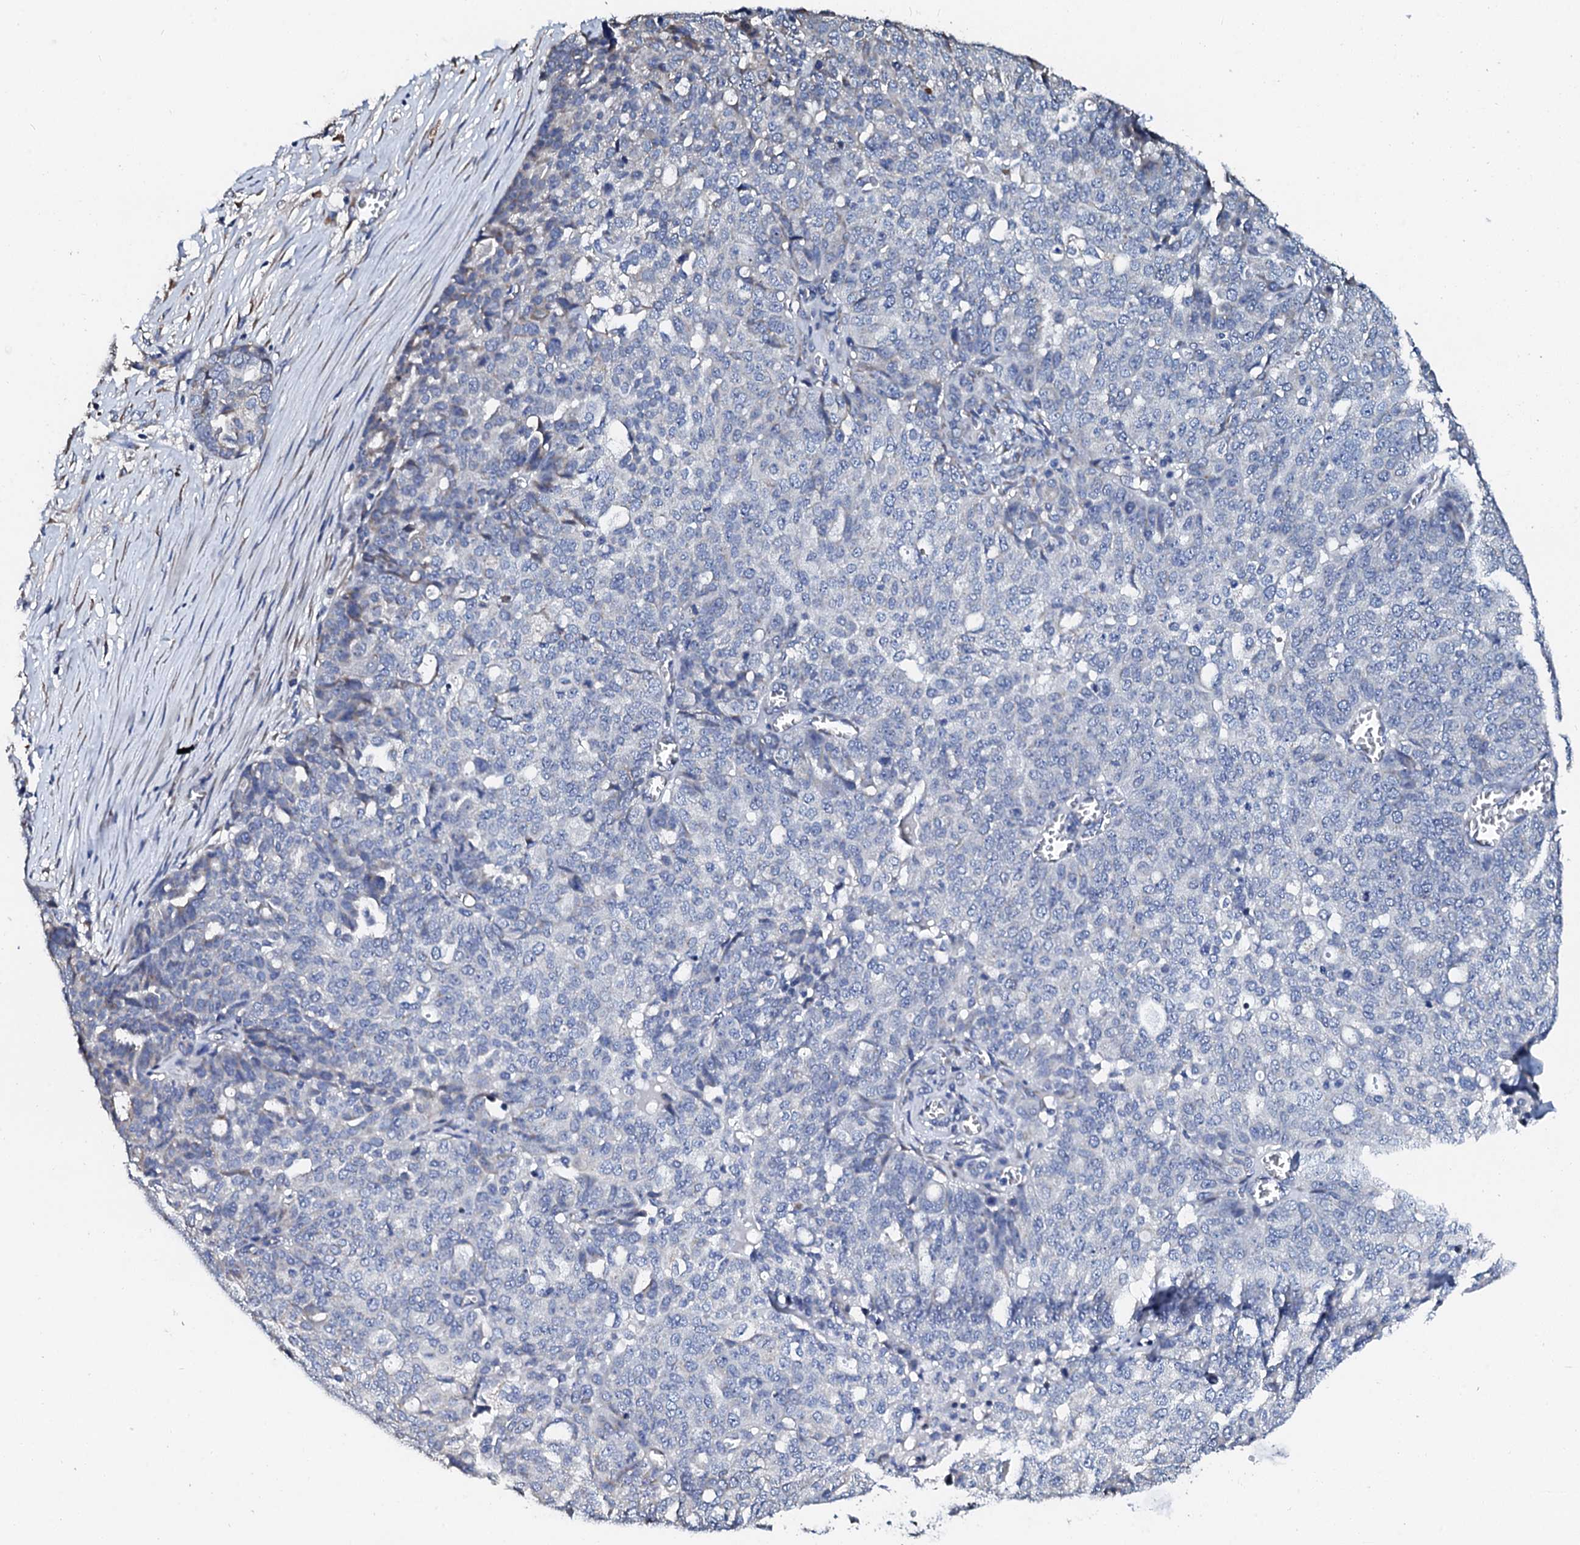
{"staining": {"intensity": "negative", "quantity": "none", "location": "none"}, "tissue": "ovarian cancer", "cell_type": "Tumor cells", "image_type": "cancer", "snomed": [{"axis": "morphology", "description": "Cystadenocarcinoma, serous, NOS"}, {"axis": "topography", "description": "Soft tissue"}, {"axis": "topography", "description": "Ovary"}], "caption": "High magnification brightfield microscopy of ovarian cancer stained with DAB (brown) and counterstained with hematoxylin (blue): tumor cells show no significant staining.", "gene": "AKAP3", "patient": {"sex": "female", "age": 57}}